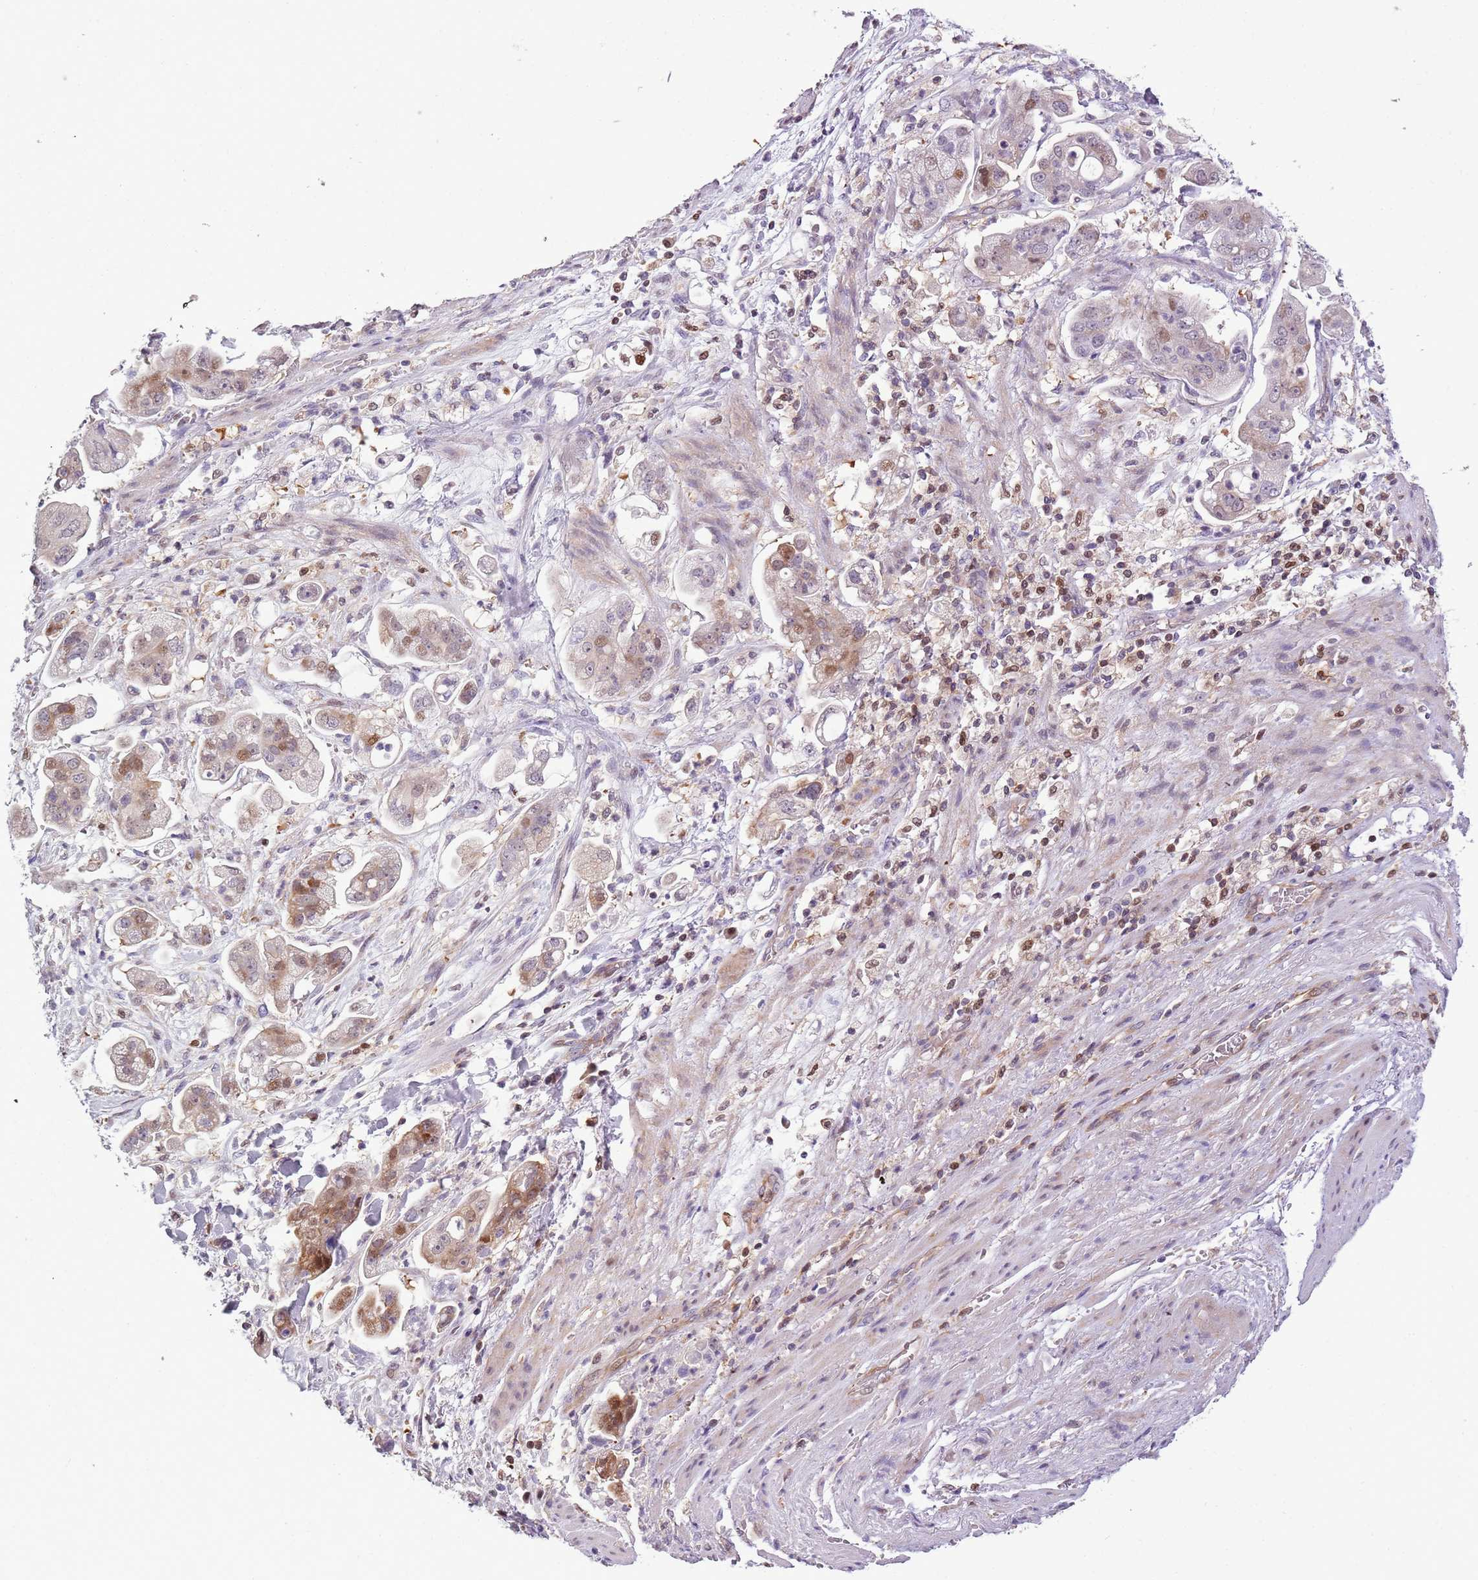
{"staining": {"intensity": "moderate", "quantity": "25%-75%", "location": "cytoplasmic/membranous,nuclear"}, "tissue": "stomach cancer", "cell_type": "Tumor cells", "image_type": "cancer", "snomed": [{"axis": "morphology", "description": "Adenocarcinoma, NOS"}, {"axis": "topography", "description": "Stomach"}], "caption": "Brown immunohistochemical staining in human stomach cancer (adenocarcinoma) exhibits moderate cytoplasmic/membranous and nuclear expression in approximately 25%-75% of tumor cells. Using DAB (brown) and hematoxylin (blue) stains, captured at high magnification using brightfield microscopy.", "gene": "NBPF6", "patient": {"sex": "male", "age": 62}}